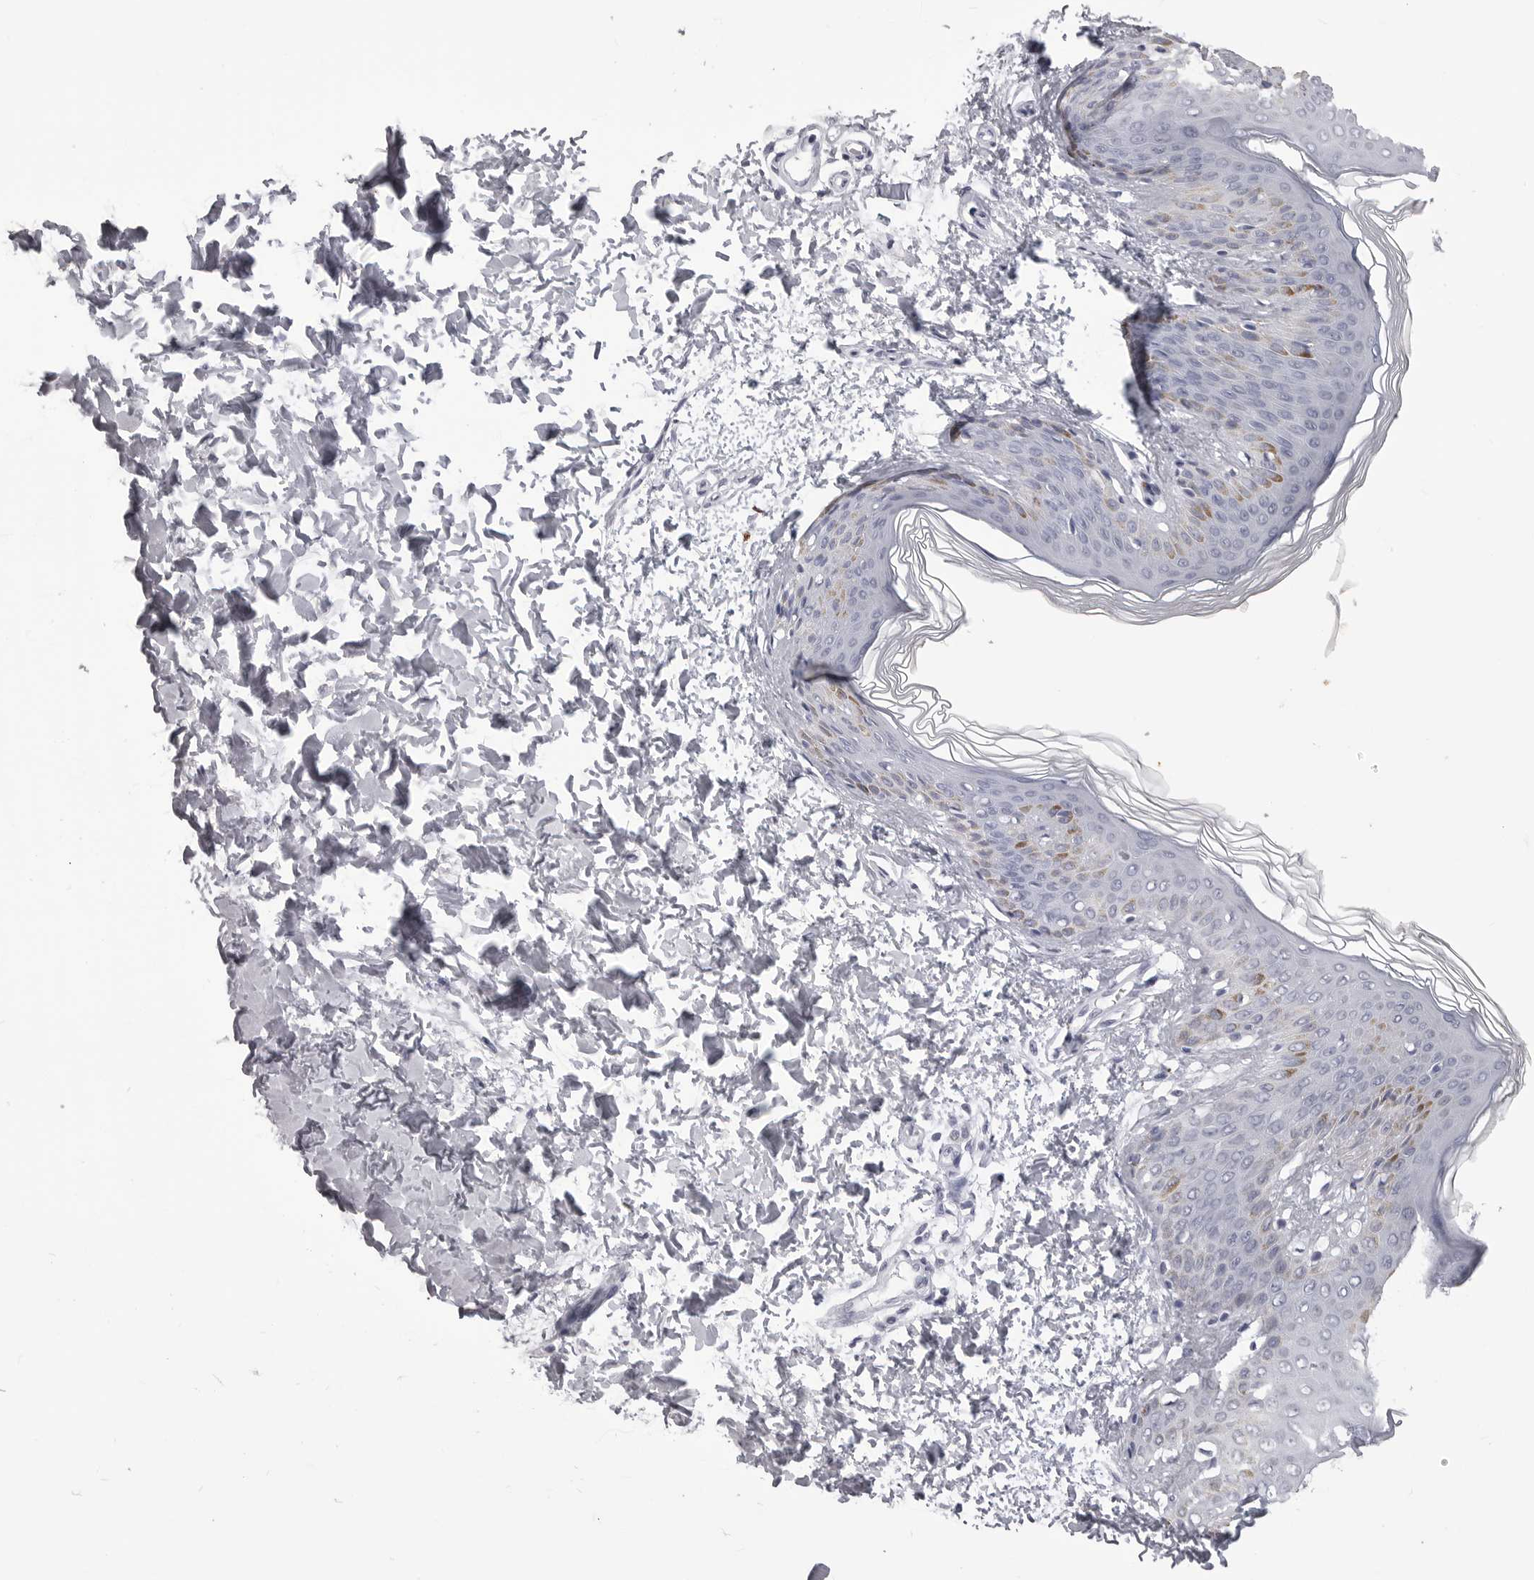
{"staining": {"intensity": "negative", "quantity": "none", "location": "none"}, "tissue": "skin", "cell_type": "Fibroblasts", "image_type": "normal", "snomed": [{"axis": "morphology", "description": "Normal tissue, NOS"}, {"axis": "morphology", "description": "Neoplasm, benign, NOS"}, {"axis": "topography", "description": "Skin"}, {"axis": "topography", "description": "Soft tissue"}], "caption": "Immunohistochemistry photomicrograph of unremarkable skin: skin stained with DAB (3,3'-diaminobenzidine) shows no significant protein expression in fibroblasts.", "gene": "LGALS4", "patient": {"sex": "male", "age": 26}}